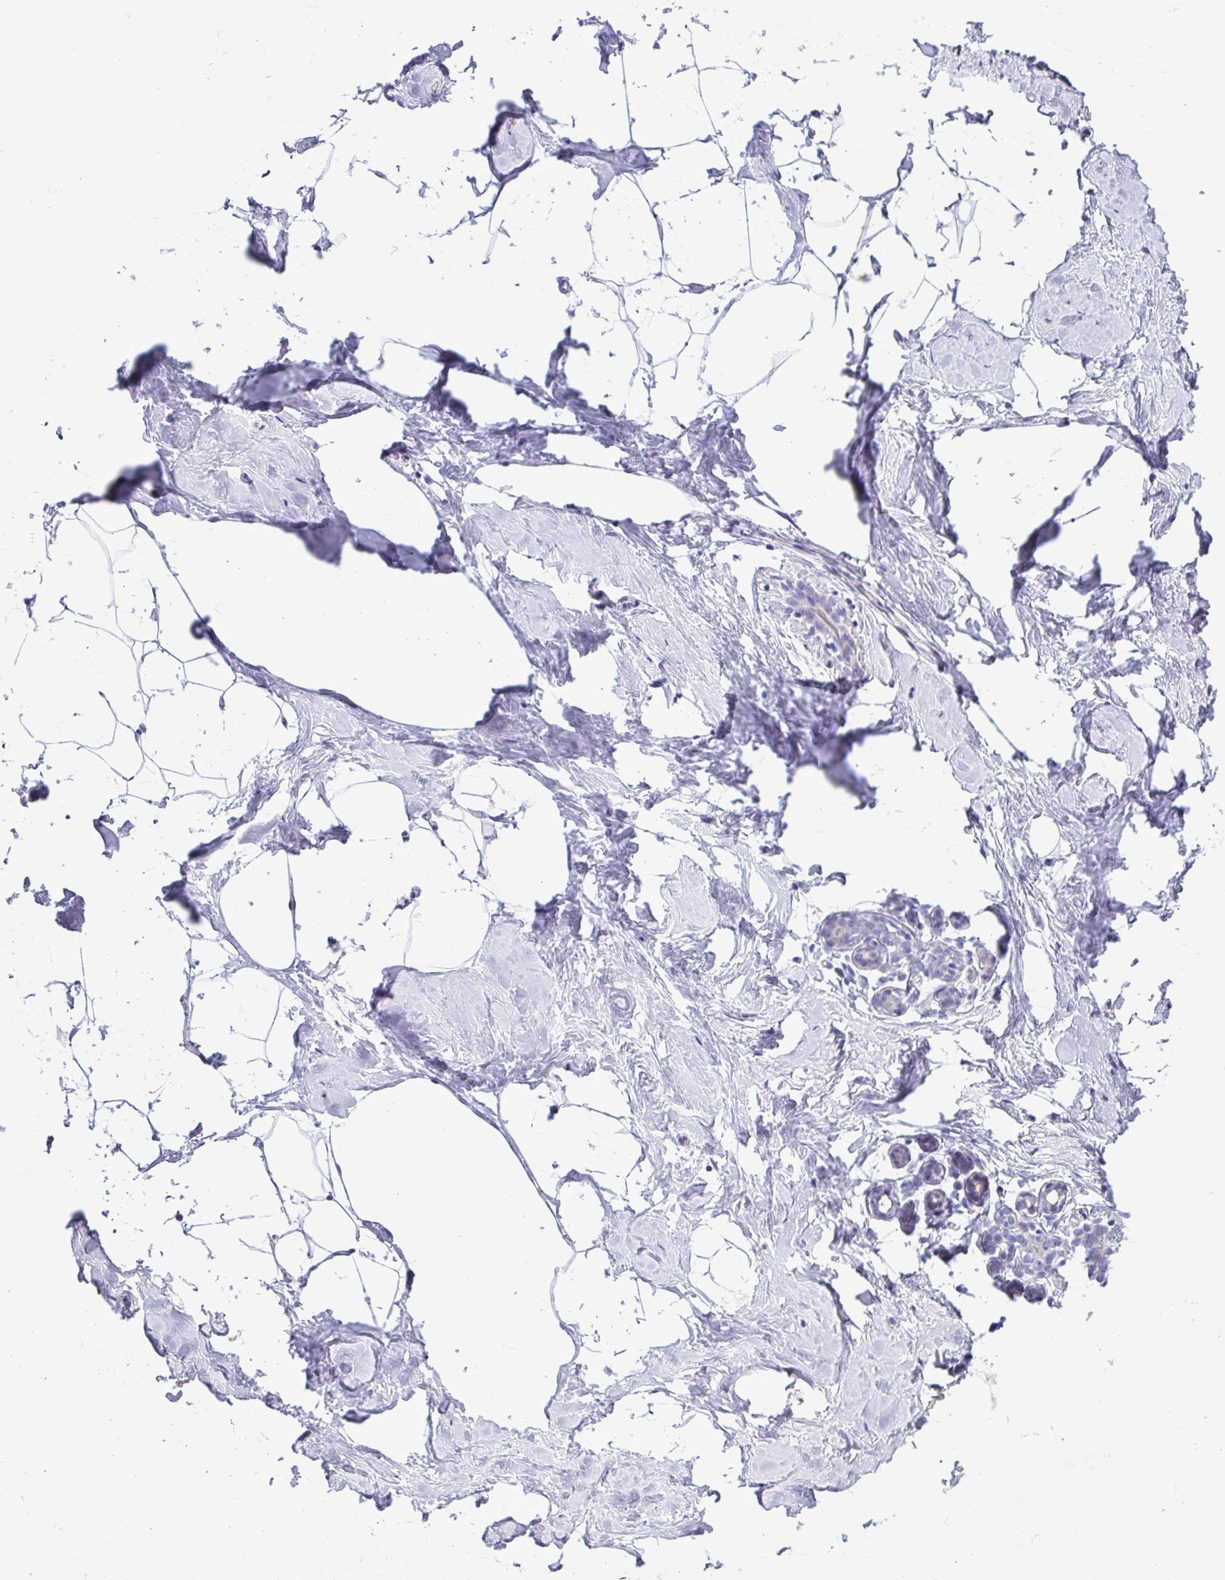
{"staining": {"intensity": "negative", "quantity": "none", "location": "none"}, "tissue": "breast", "cell_type": "Adipocytes", "image_type": "normal", "snomed": [{"axis": "morphology", "description": "Normal tissue, NOS"}, {"axis": "topography", "description": "Breast"}], "caption": "There is no significant staining in adipocytes of breast. (DAB (3,3'-diaminobenzidine) immunohistochemistry with hematoxylin counter stain).", "gene": "SERPINI1", "patient": {"sex": "female", "age": 32}}